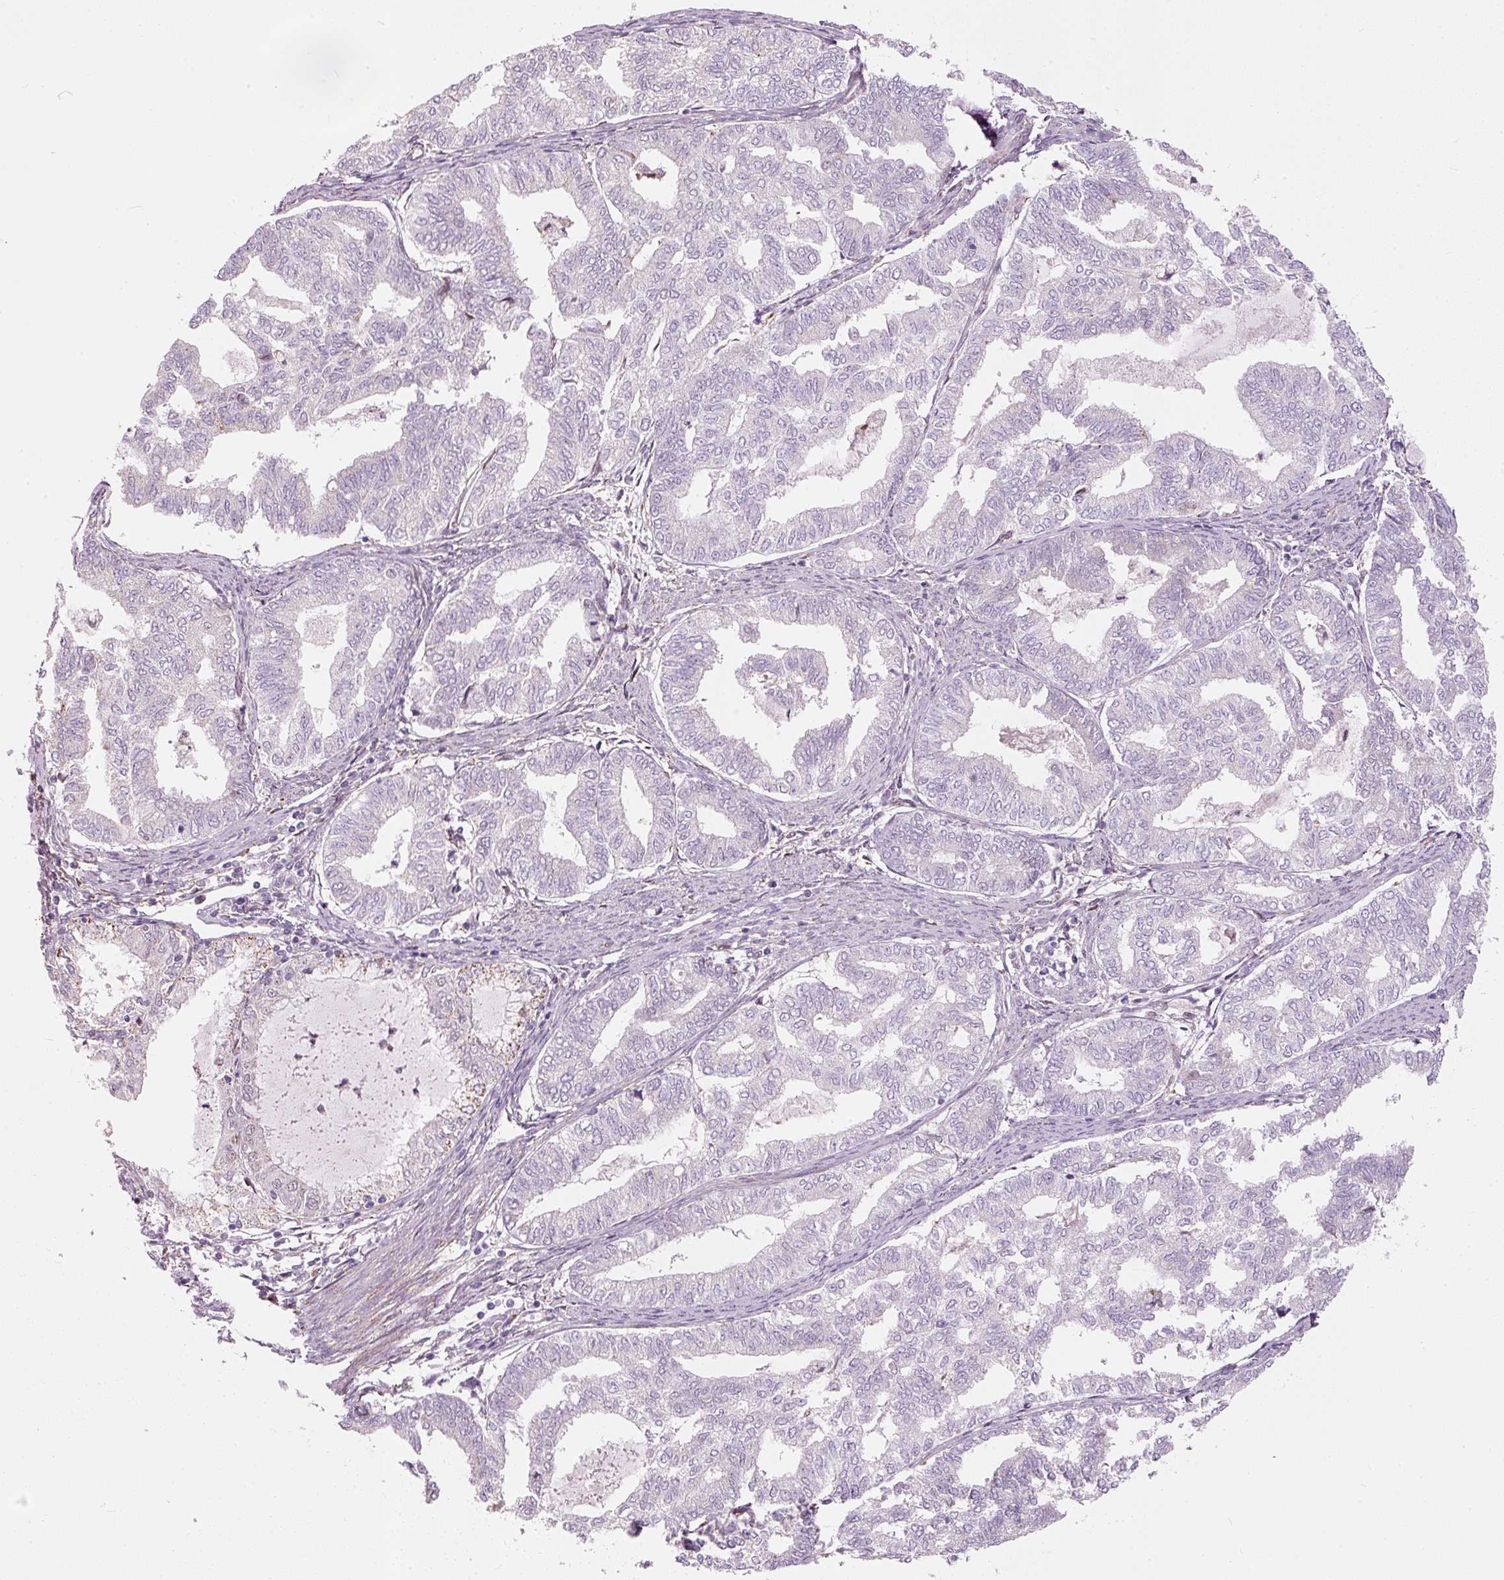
{"staining": {"intensity": "negative", "quantity": "none", "location": "none"}, "tissue": "endometrial cancer", "cell_type": "Tumor cells", "image_type": "cancer", "snomed": [{"axis": "morphology", "description": "Adenocarcinoma, NOS"}, {"axis": "topography", "description": "Endometrium"}], "caption": "Immunohistochemistry photomicrograph of neoplastic tissue: adenocarcinoma (endometrial) stained with DAB (3,3'-diaminobenzidine) shows no significant protein expression in tumor cells. (Stains: DAB IHC with hematoxylin counter stain, Microscopy: brightfield microscopy at high magnification).", "gene": "RNF39", "patient": {"sex": "female", "age": 79}}